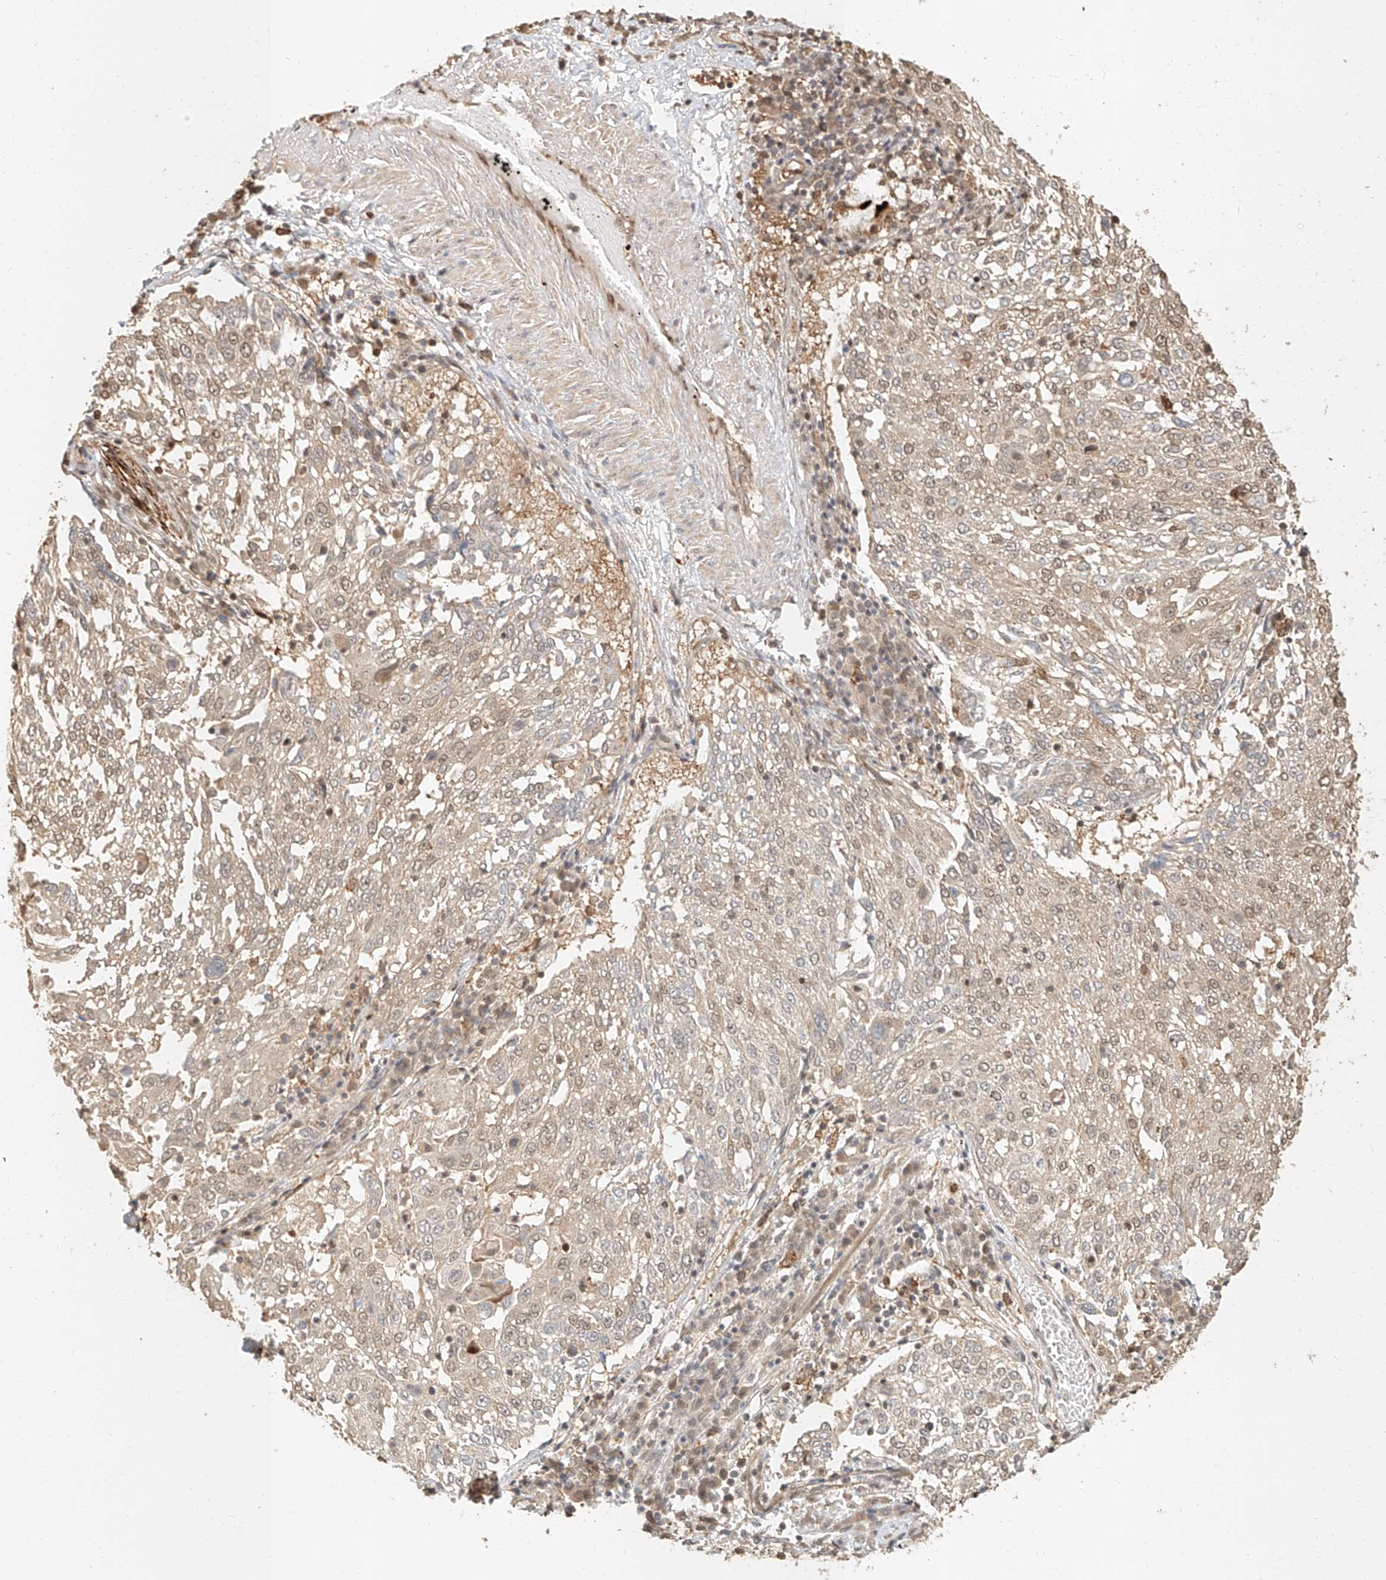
{"staining": {"intensity": "weak", "quantity": ">75%", "location": "cytoplasmic/membranous,nuclear"}, "tissue": "lung cancer", "cell_type": "Tumor cells", "image_type": "cancer", "snomed": [{"axis": "morphology", "description": "Squamous cell carcinoma, NOS"}, {"axis": "topography", "description": "Lung"}], "caption": "Immunohistochemical staining of human lung cancer demonstrates low levels of weak cytoplasmic/membranous and nuclear protein expression in approximately >75% of tumor cells.", "gene": "NAP1L1", "patient": {"sex": "male", "age": 65}}